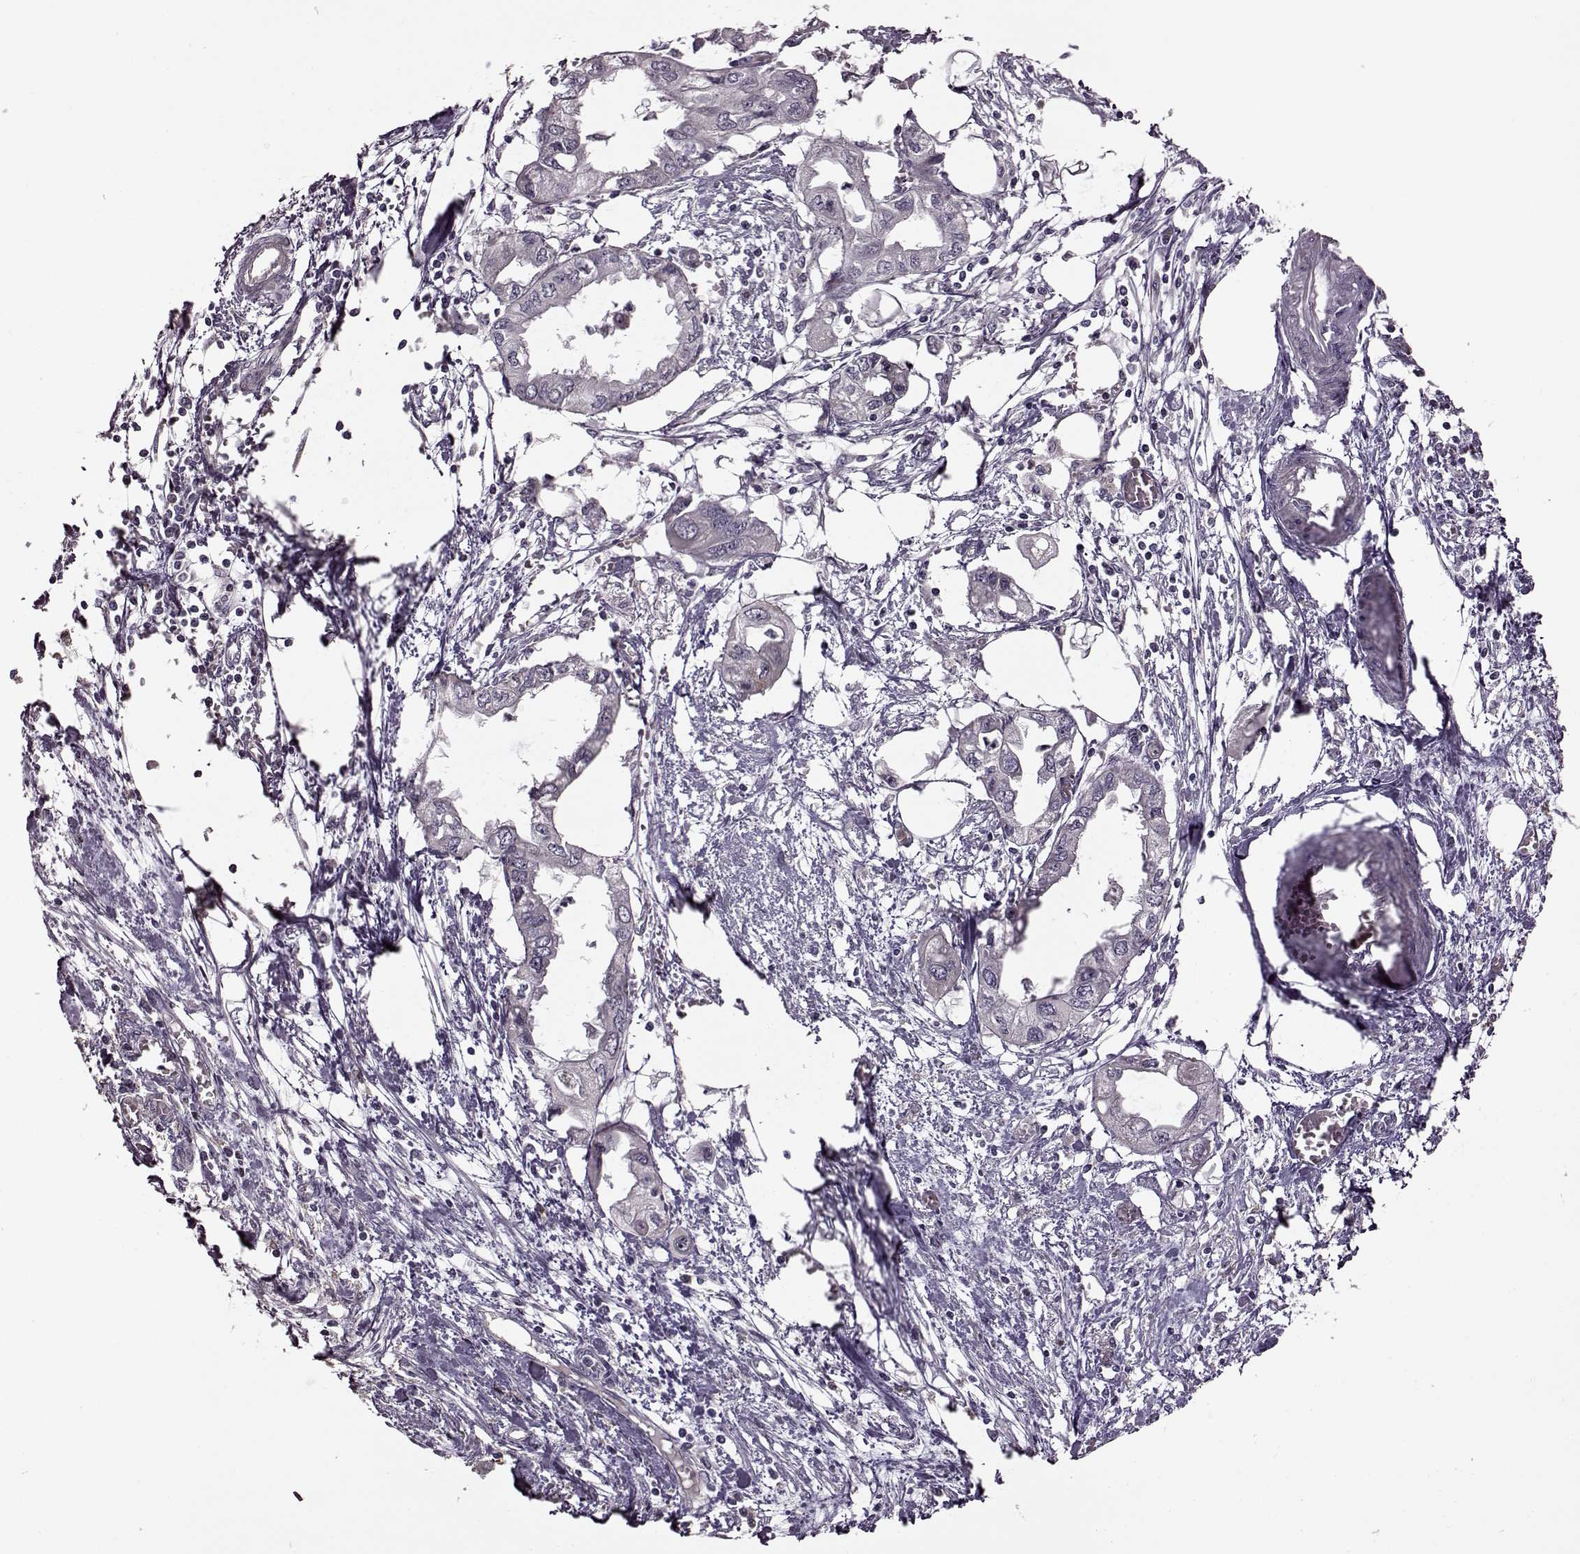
{"staining": {"intensity": "negative", "quantity": "none", "location": "none"}, "tissue": "endometrial cancer", "cell_type": "Tumor cells", "image_type": "cancer", "snomed": [{"axis": "morphology", "description": "Adenocarcinoma, NOS"}, {"axis": "morphology", "description": "Adenocarcinoma, metastatic, NOS"}, {"axis": "topography", "description": "Adipose tissue"}, {"axis": "topography", "description": "Endometrium"}], "caption": "The micrograph exhibits no significant positivity in tumor cells of endometrial cancer (metastatic adenocarcinoma).", "gene": "MTSS1", "patient": {"sex": "female", "age": 67}}